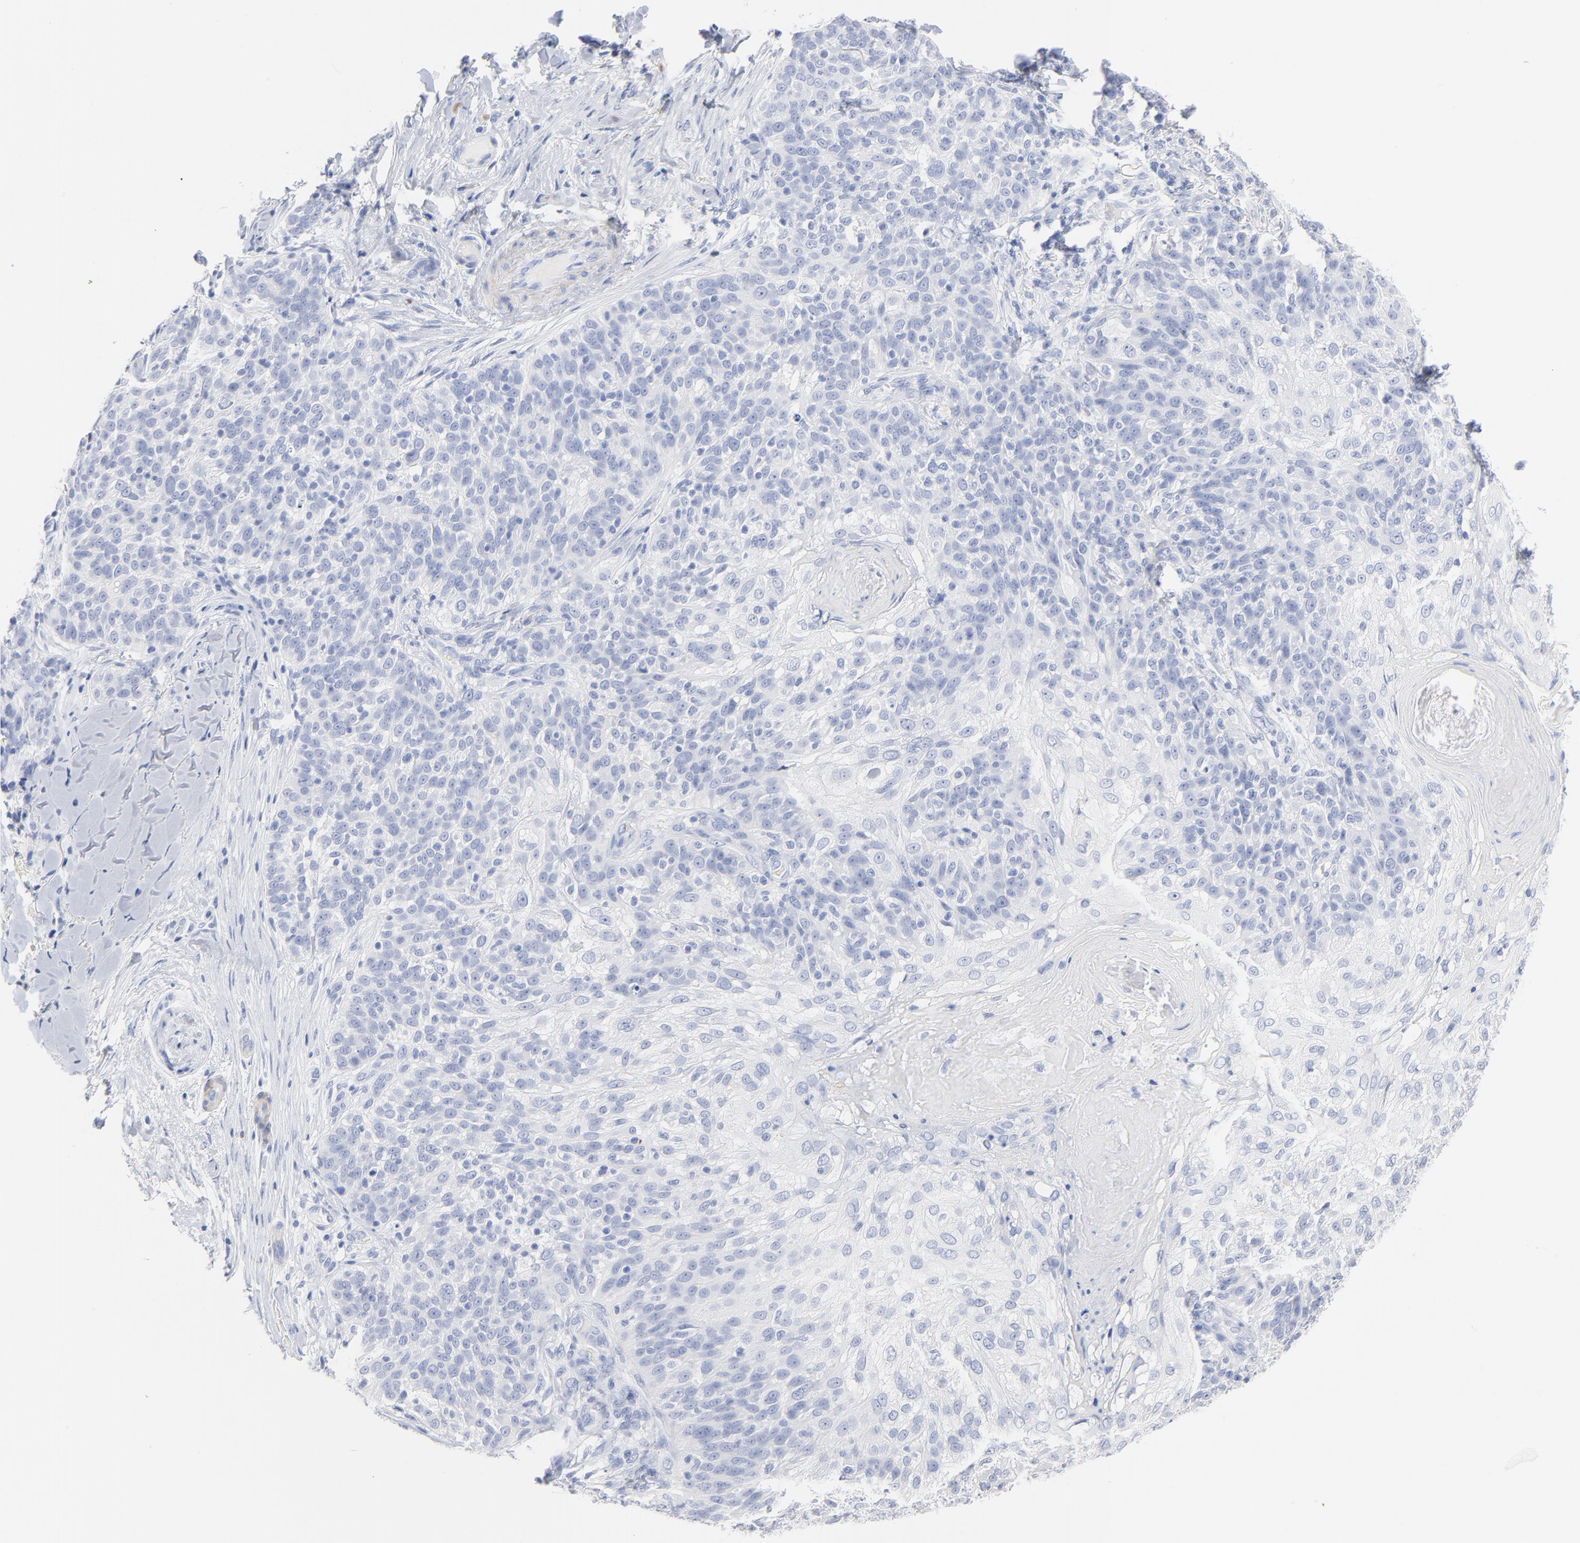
{"staining": {"intensity": "negative", "quantity": "none", "location": "none"}, "tissue": "skin cancer", "cell_type": "Tumor cells", "image_type": "cancer", "snomed": [{"axis": "morphology", "description": "Normal tissue, NOS"}, {"axis": "morphology", "description": "Squamous cell carcinoma, NOS"}, {"axis": "topography", "description": "Skin"}], "caption": "Skin squamous cell carcinoma stained for a protein using immunohistochemistry shows no positivity tumor cells.", "gene": "AGTR1", "patient": {"sex": "female", "age": 83}}